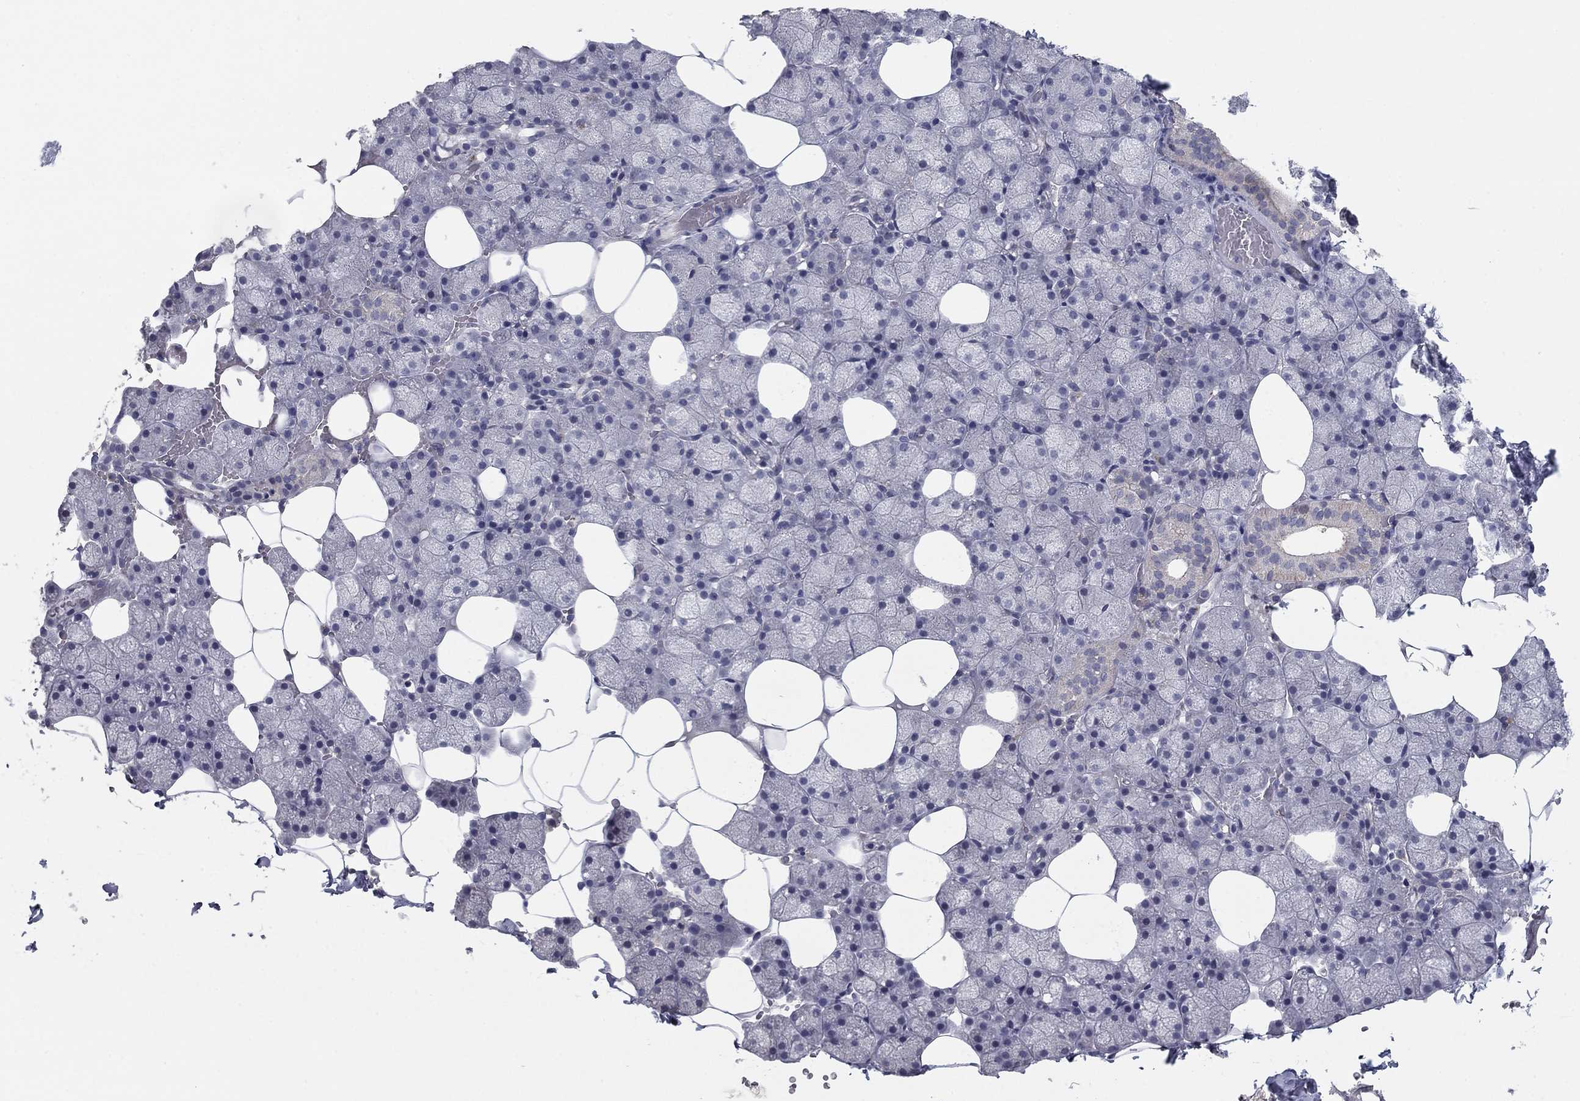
{"staining": {"intensity": "strong", "quantity": "<25%", "location": "cytoplasmic/membranous"}, "tissue": "salivary gland", "cell_type": "Glandular cells", "image_type": "normal", "snomed": [{"axis": "morphology", "description": "Normal tissue, NOS"}, {"axis": "topography", "description": "Salivary gland"}], "caption": "Immunohistochemistry (IHC) micrograph of benign salivary gland: human salivary gland stained using immunohistochemistry demonstrates medium levels of strong protein expression localized specifically in the cytoplasmic/membranous of glandular cells, appearing as a cytoplasmic/membranous brown color.", "gene": "SEPTIN3", "patient": {"sex": "male", "age": 38}}